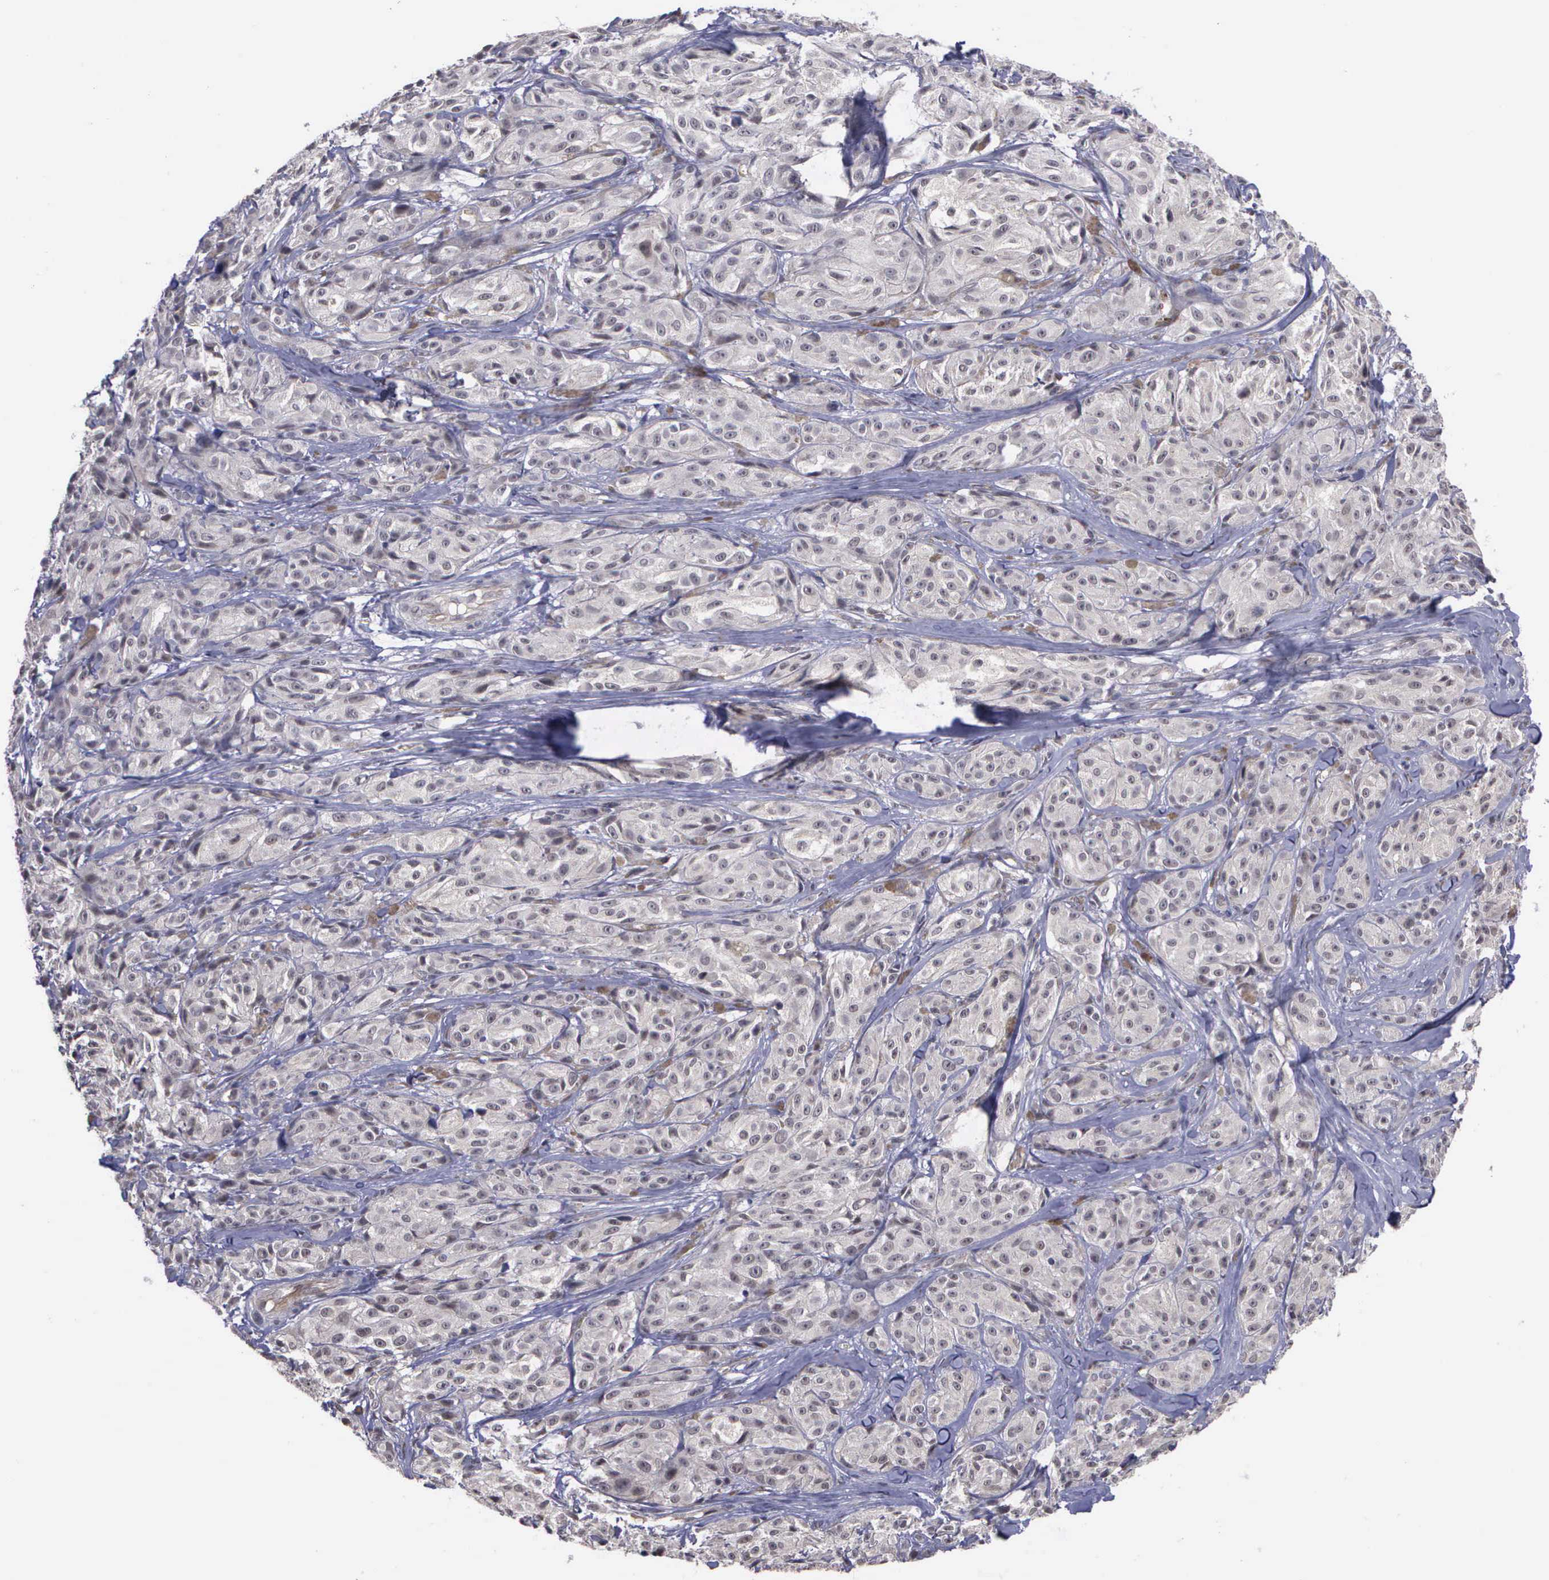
{"staining": {"intensity": "negative", "quantity": "none", "location": "none"}, "tissue": "melanoma", "cell_type": "Tumor cells", "image_type": "cancer", "snomed": [{"axis": "morphology", "description": "Malignant melanoma, NOS"}, {"axis": "topography", "description": "Skin"}], "caption": "This image is of melanoma stained with immunohistochemistry (IHC) to label a protein in brown with the nuclei are counter-stained blue. There is no expression in tumor cells.", "gene": "MAP3K9", "patient": {"sex": "male", "age": 56}}